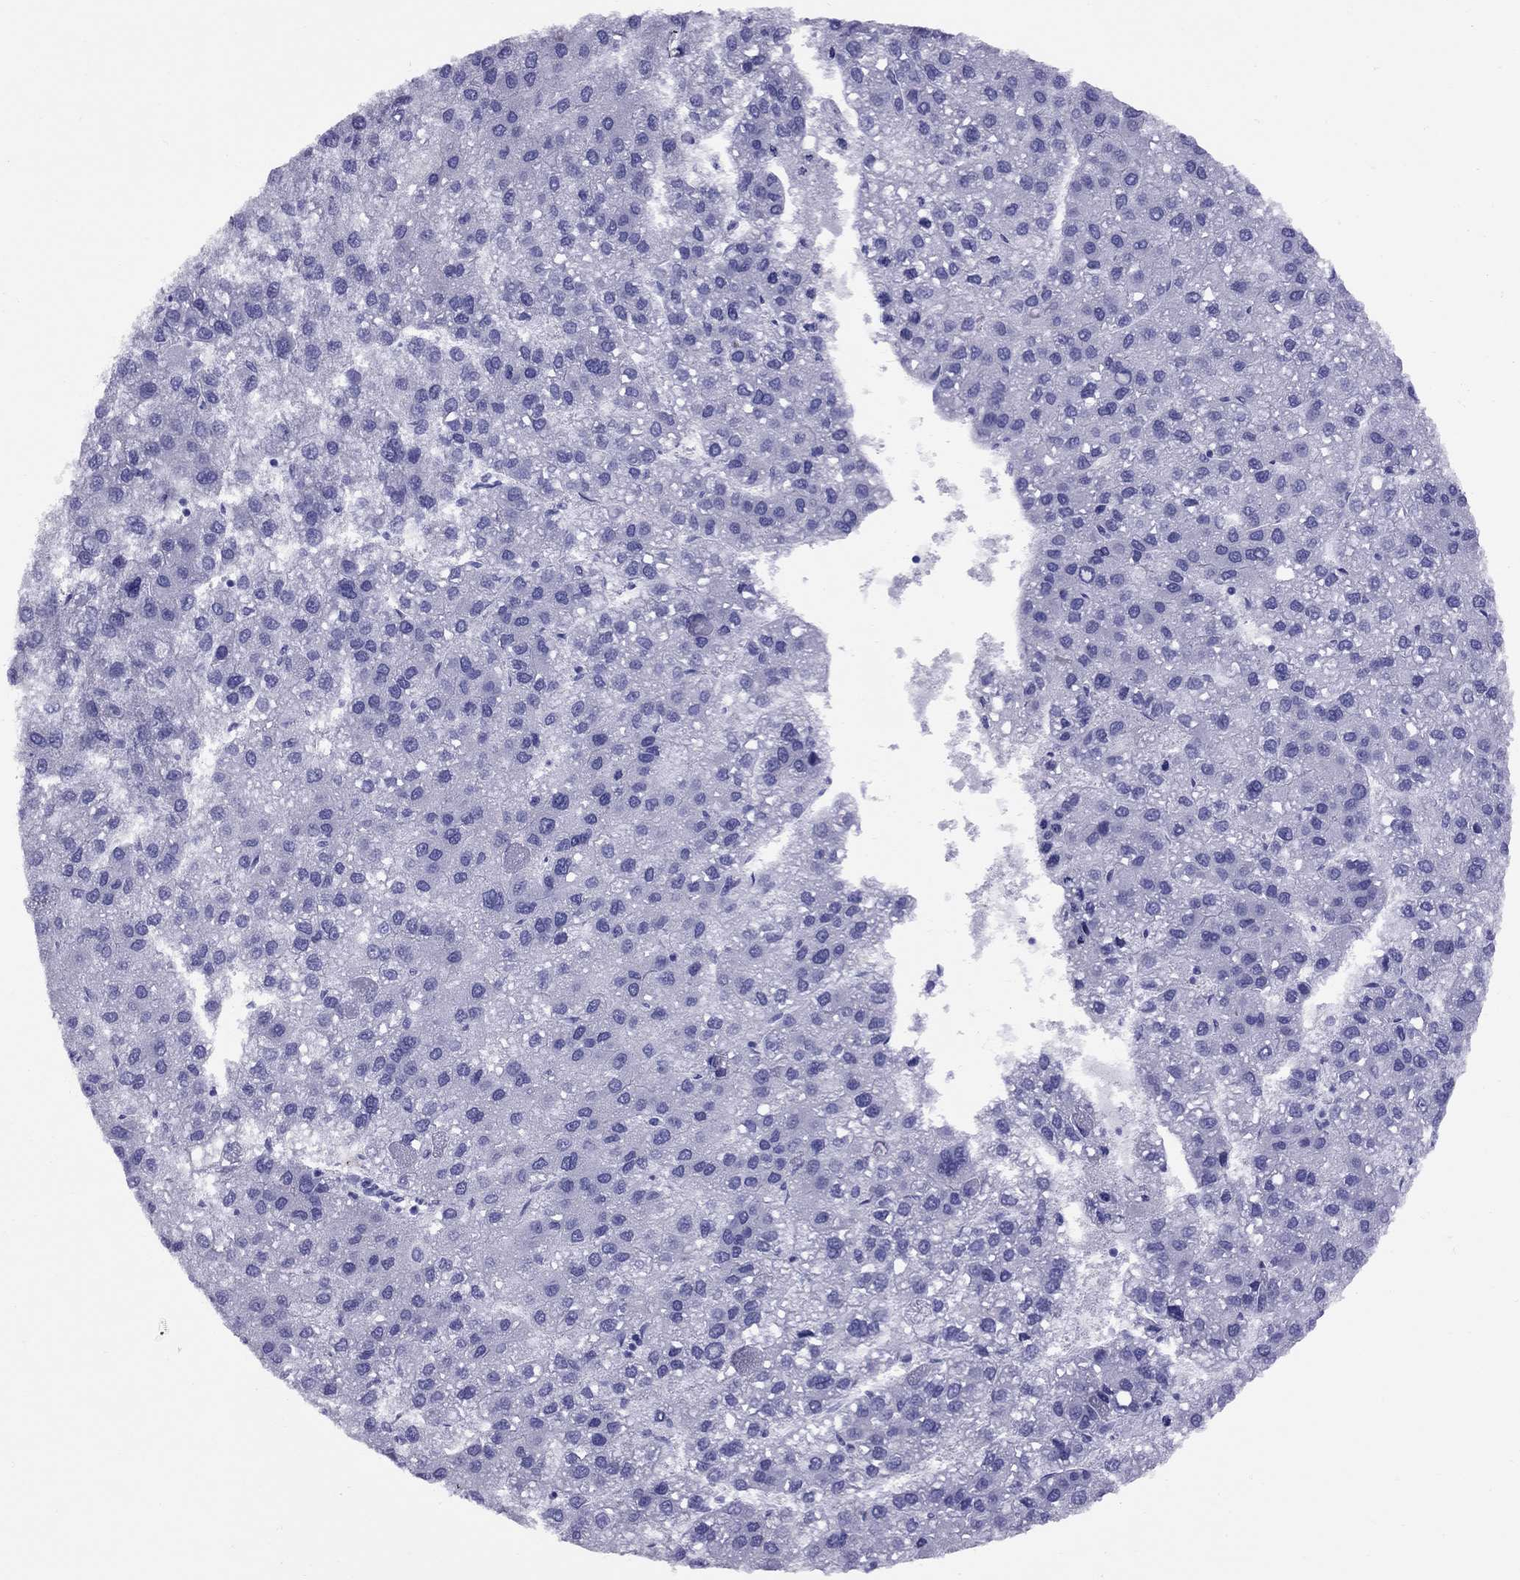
{"staining": {"intensity": "negative", "quantity": "none", "location": "none"}, "tissue": "liver cancer", "cell_type": "Tumor cells", "image_type": "cancer", "snomed": [{"axis": "morphology", "description": "Carcinoma, Hepatocellular, NOS"}, {"axis": "topography", "description": "Liver"}], "caption": "High power microscopy micrograph of an immunohistochemistry photomicrograph of liver cancer, revealing no significant expression in tumor cells.", "gene": "AVPR1B", "patient": {"sex": "female", "age": 82}}